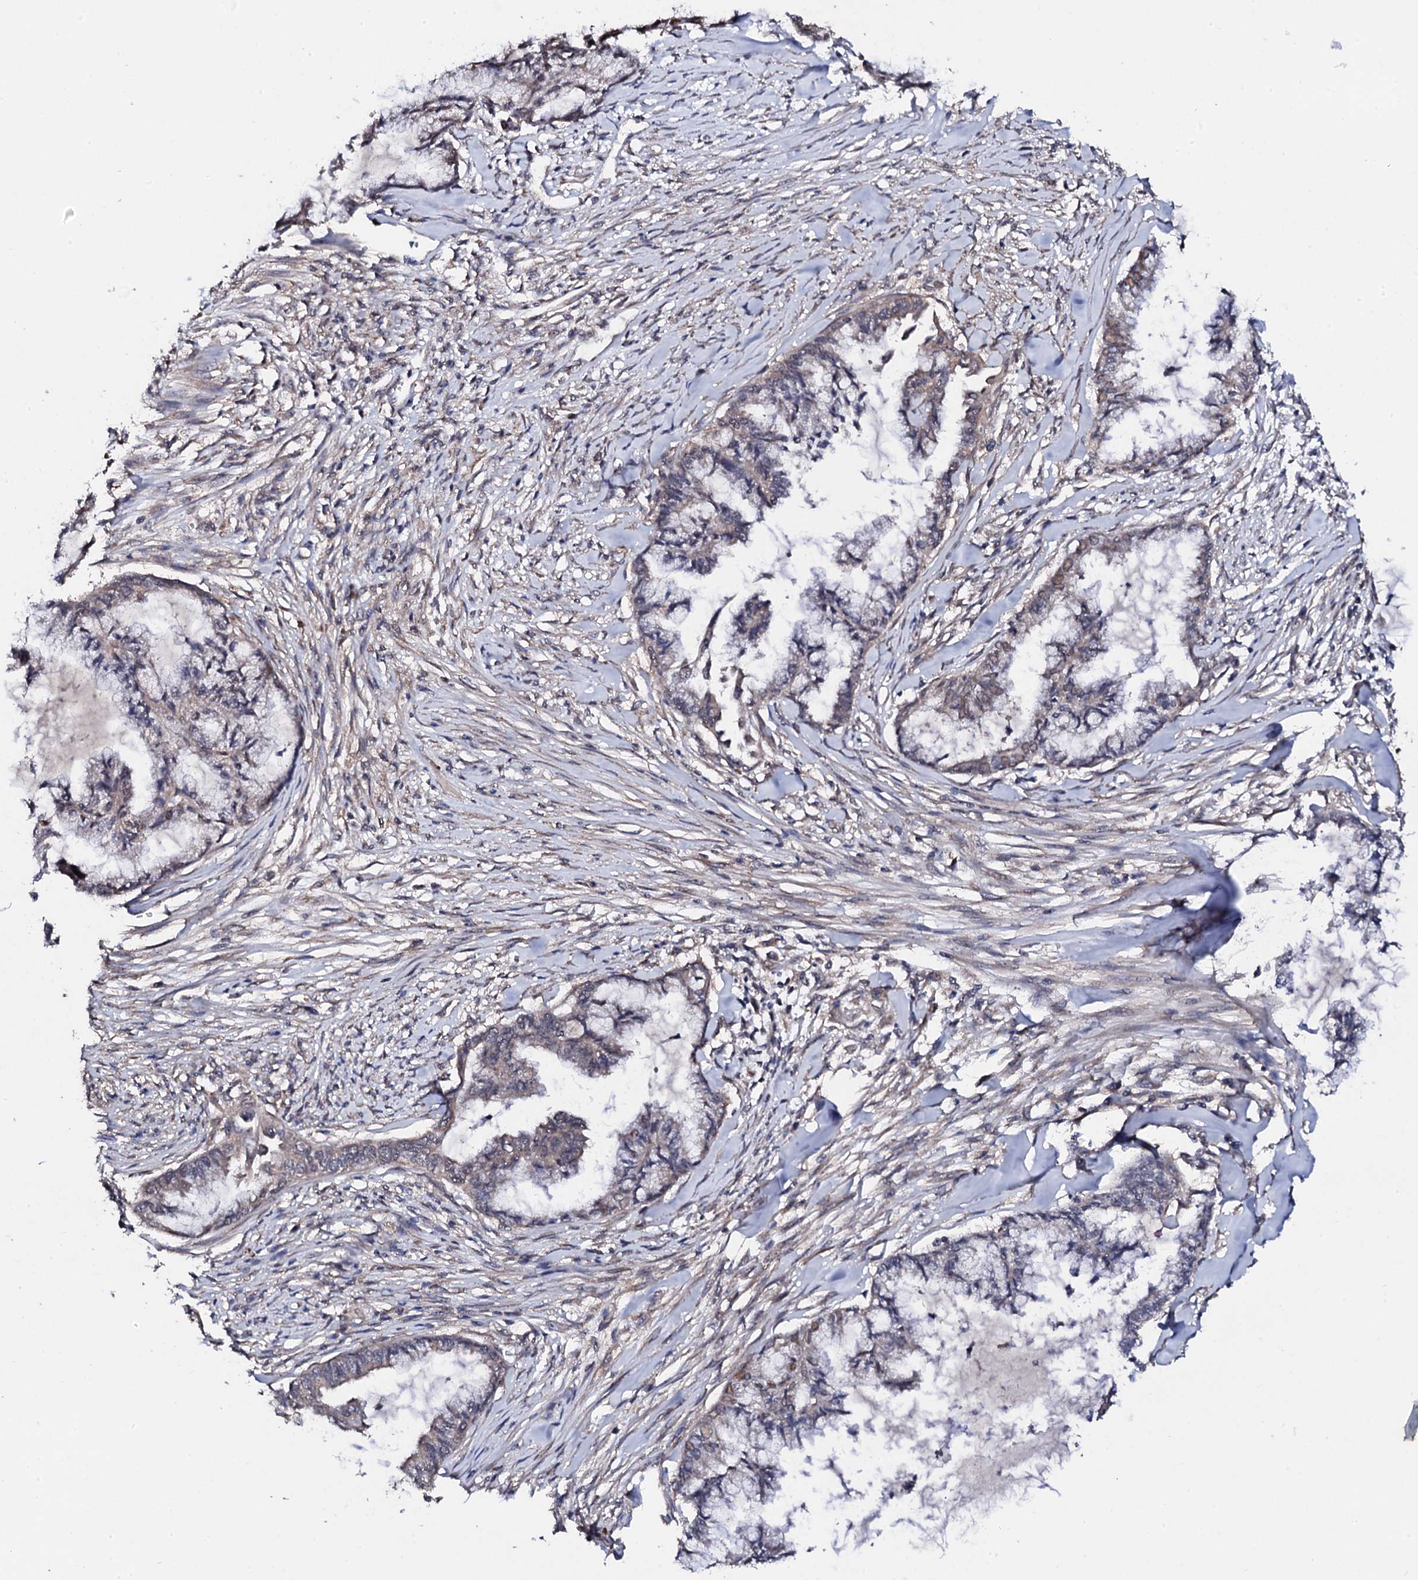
{"staining": {"intensity": "negative", "quantity": "none", "location": "none"}, "tissue": "endometrial cancer", "cell_type": "Tumor cells", "image_type": "cancer", "snomed": [{"axis": "morphology", "description": "Adenocarcinoma, NOS"}, {"axis": "topography", "description": "Endometrium"}], "caption": "Histopathology image shows no significant protein positivity in tumor cells of adenocarcinoma (endometrial).", "gene": "IP6K1", "patient": {"sex": "female", "age": 86}}